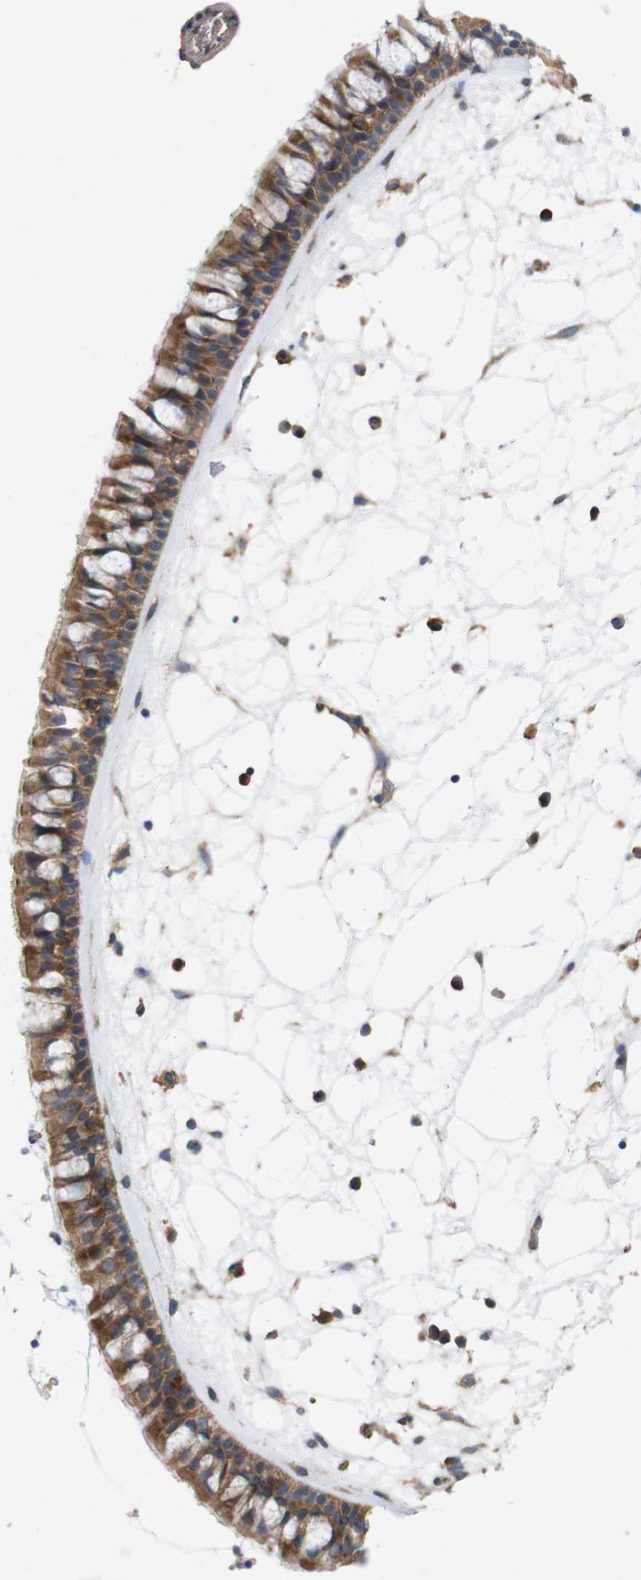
{"staining": {"intensity": "moderate", "quantity": ">75%", "location": "cytoplasmic/membranous"}, "tissue": "nasopharynx", "cell_type": "Respiratory epithelial cells", "image_type": "normal", "snomed": [{"axis": "morphology", "description": "Normal tissue, NOS"}, {"axis": "morphology", "description": "Inflammation, NOS"}, {"axis": "topography", "description": "Nasopharynx"}], "caption": "The micrograph displays immunohistochemical staining of normal nasopharynx. There is moderate cytoplasmic/membranous expression is identified in approximately >75% of respiratory epithelial cells. Immunohistochemistry (ihc) stains the protein of interest in brown and the nuclei are stained blue.", "gene": "SIGLEC8", "patient": {"sex": "male", "age": 48}}